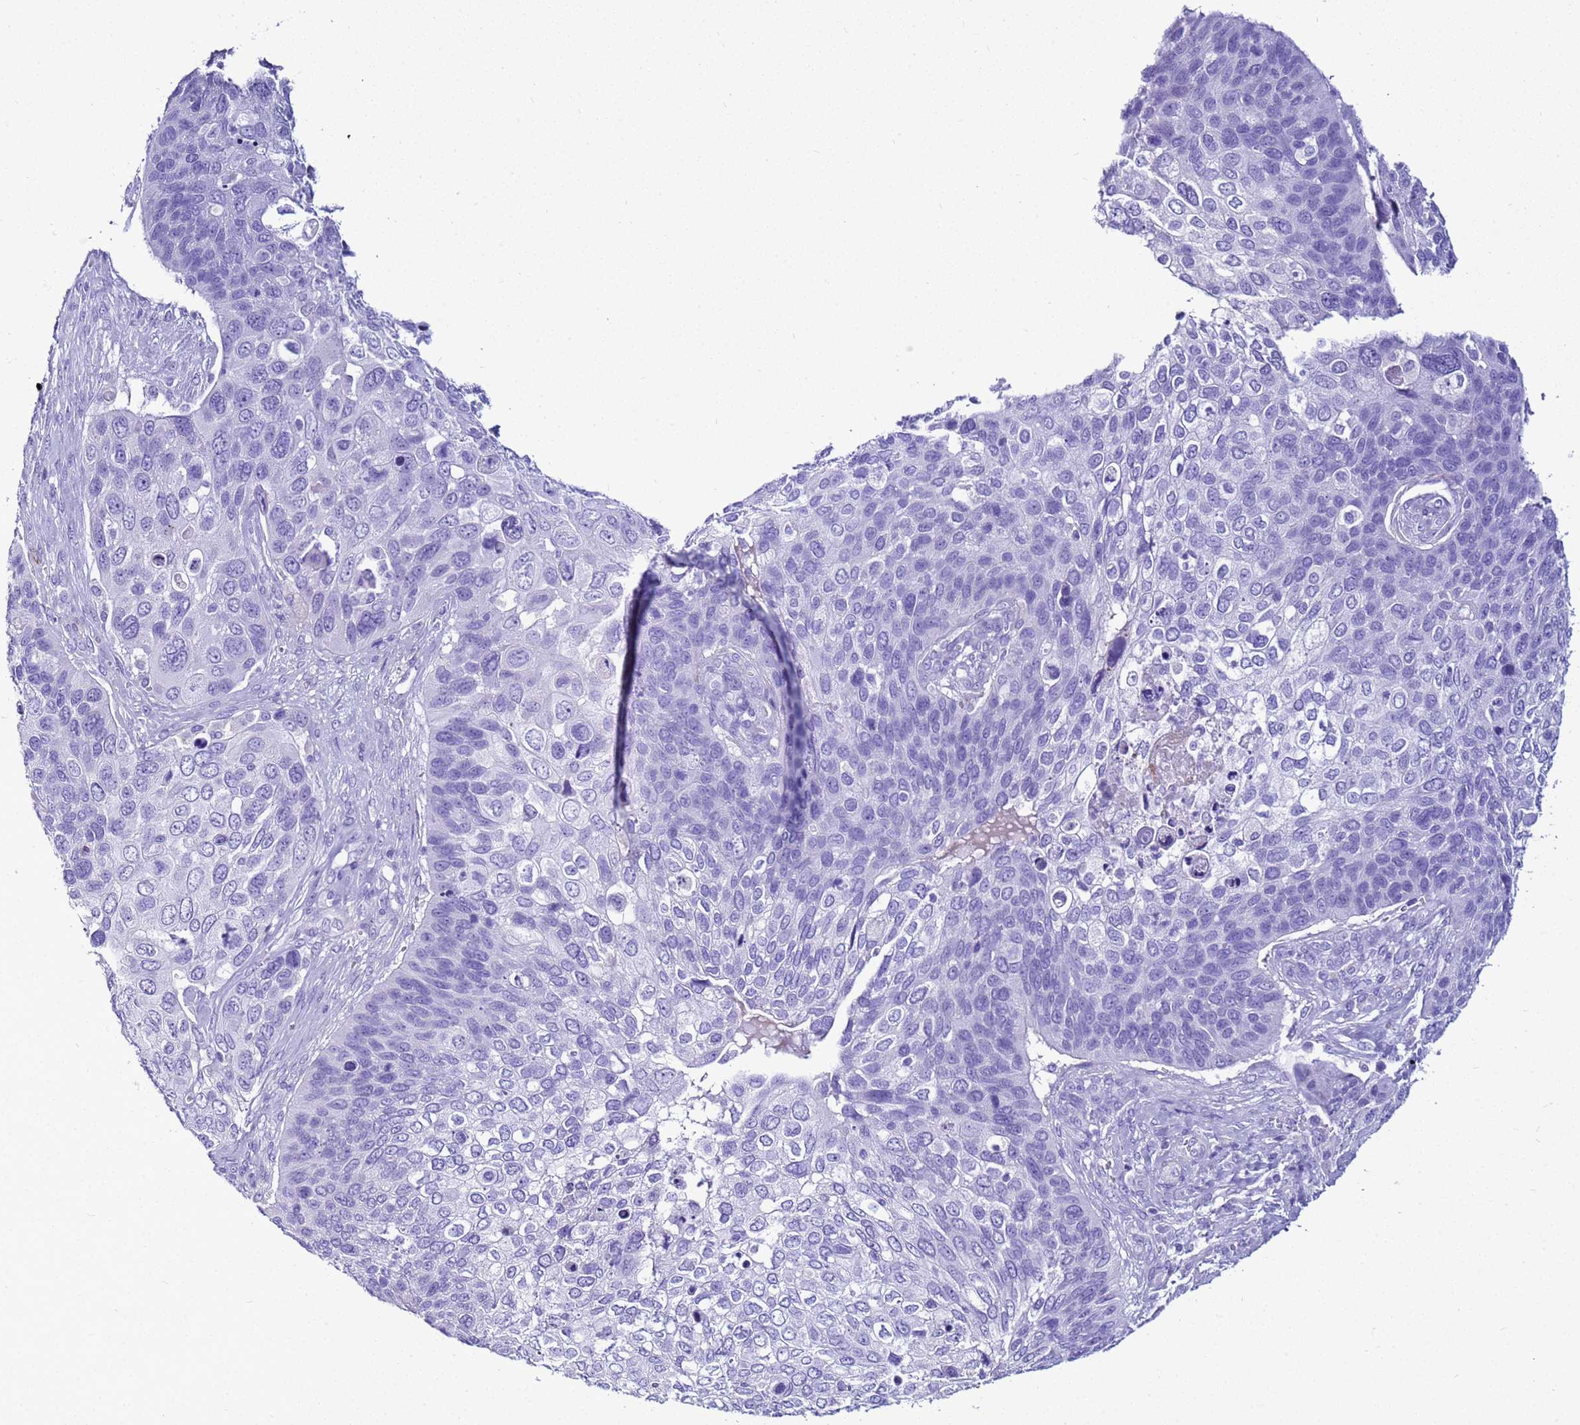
{"staining": {"intensity": "negative", "quantity": "none", "location": "none"}, "tissue": "skin cancer", "cell_type": "Tumor cells", "image_type": "cancer", "snomed": [{"axis": "morphology", "description": "Basal cell carcinoma"}, {"axis": "topography", "description": "Skin"}], "caption": "Human basal cell carcinoma (skin) stained for a protein using IHC exhibits no staining in tumor cells.", "gene": "LCMT1", "patient": {"sex": "female", "age": 74}}